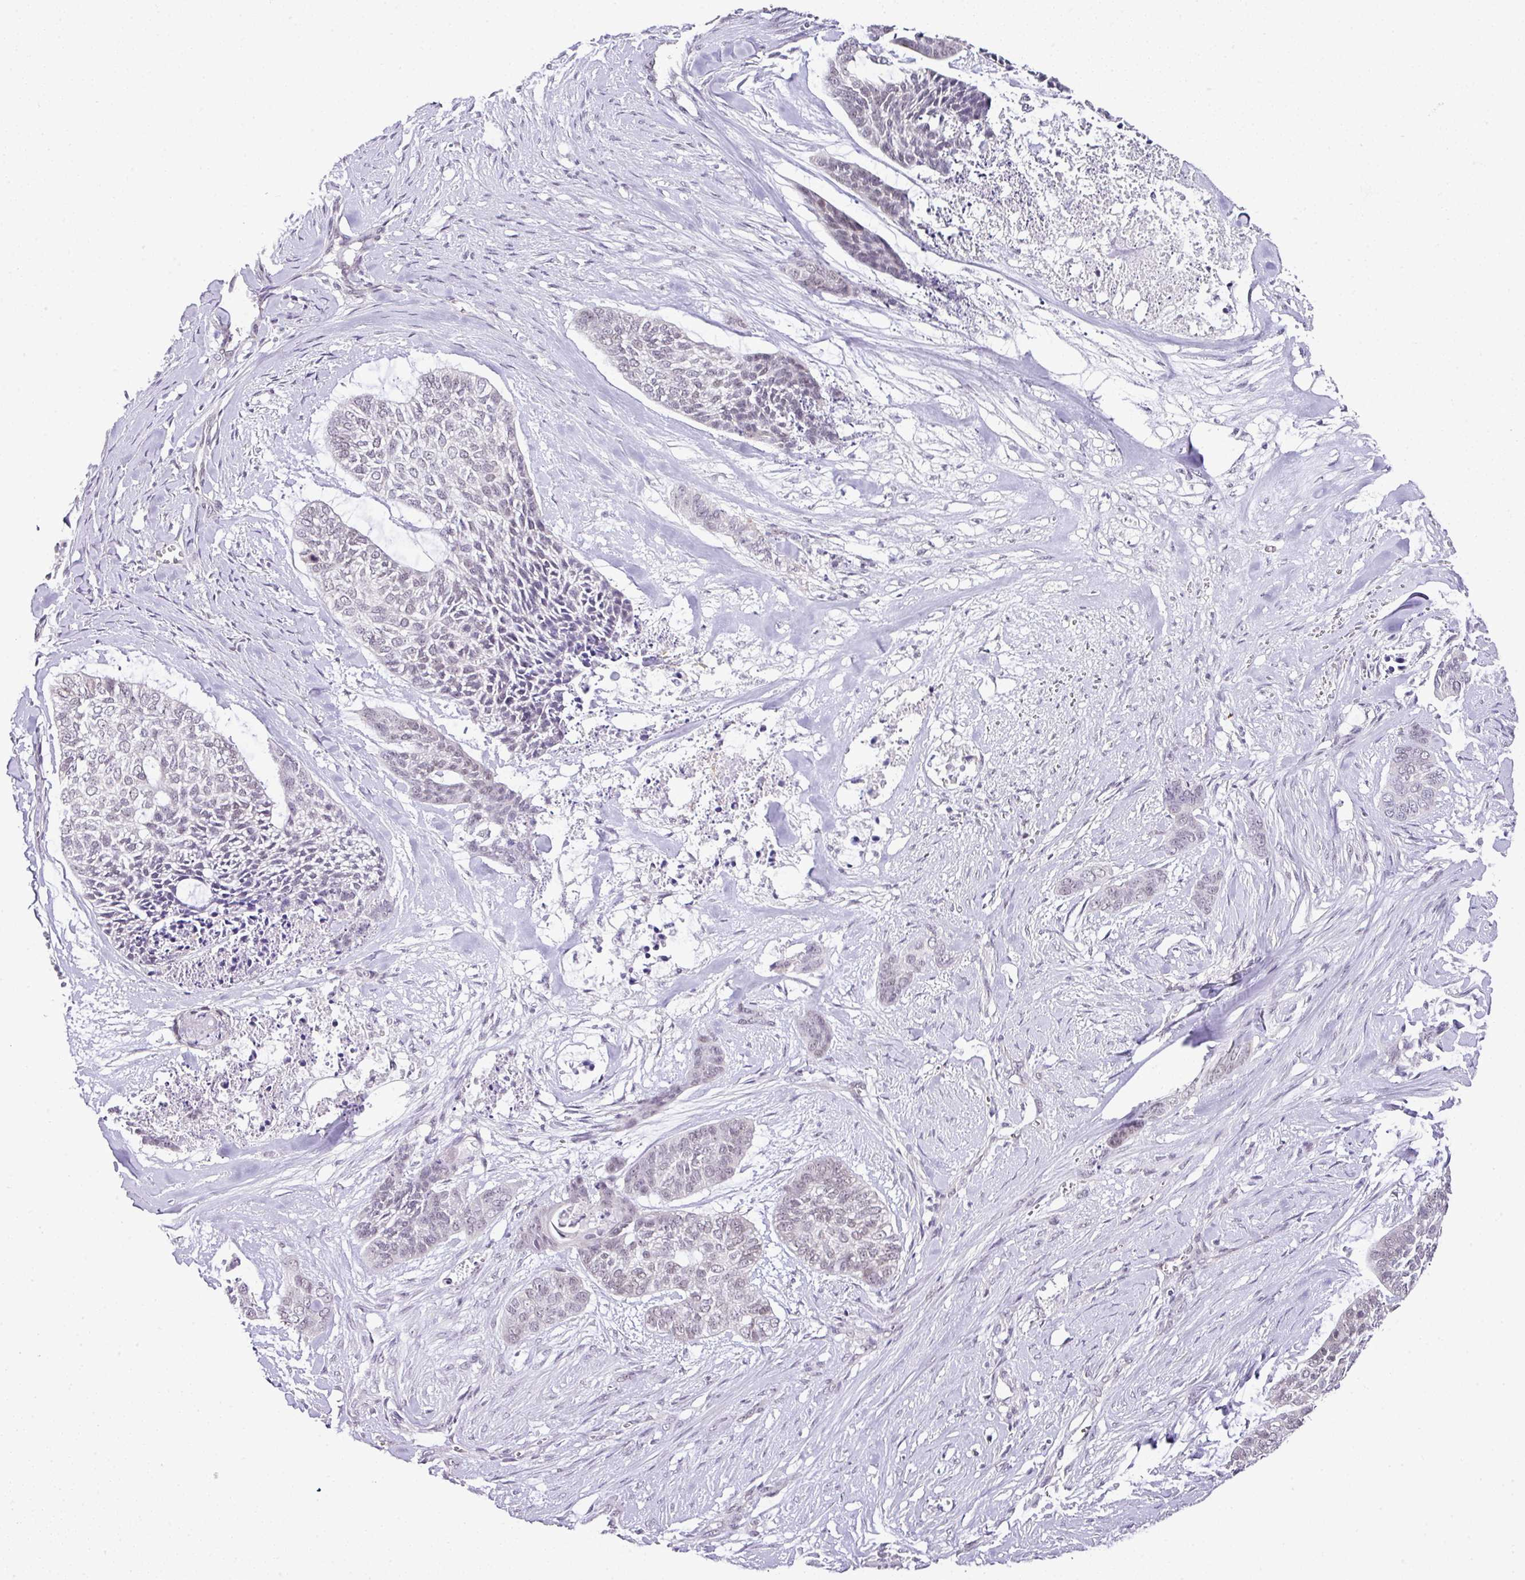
{"staining": {"intensity": "negative", "quantity": "none", "location": "none"}, "tissue": "skin cancer", "cell_type": "Tumor cells", "image_type": "cancer", "snomed": [{"axis": "morphology", "description": "Basal cell carcinoma"}, {"axis": "topography", "description": "Skin"}], "caption": "The histopathology image reveals no significant positivity in tumor cells of basal cell carcinoma (skin).", "gene": "FAM32A", "patient": {"sex": "female", "age": 64}}